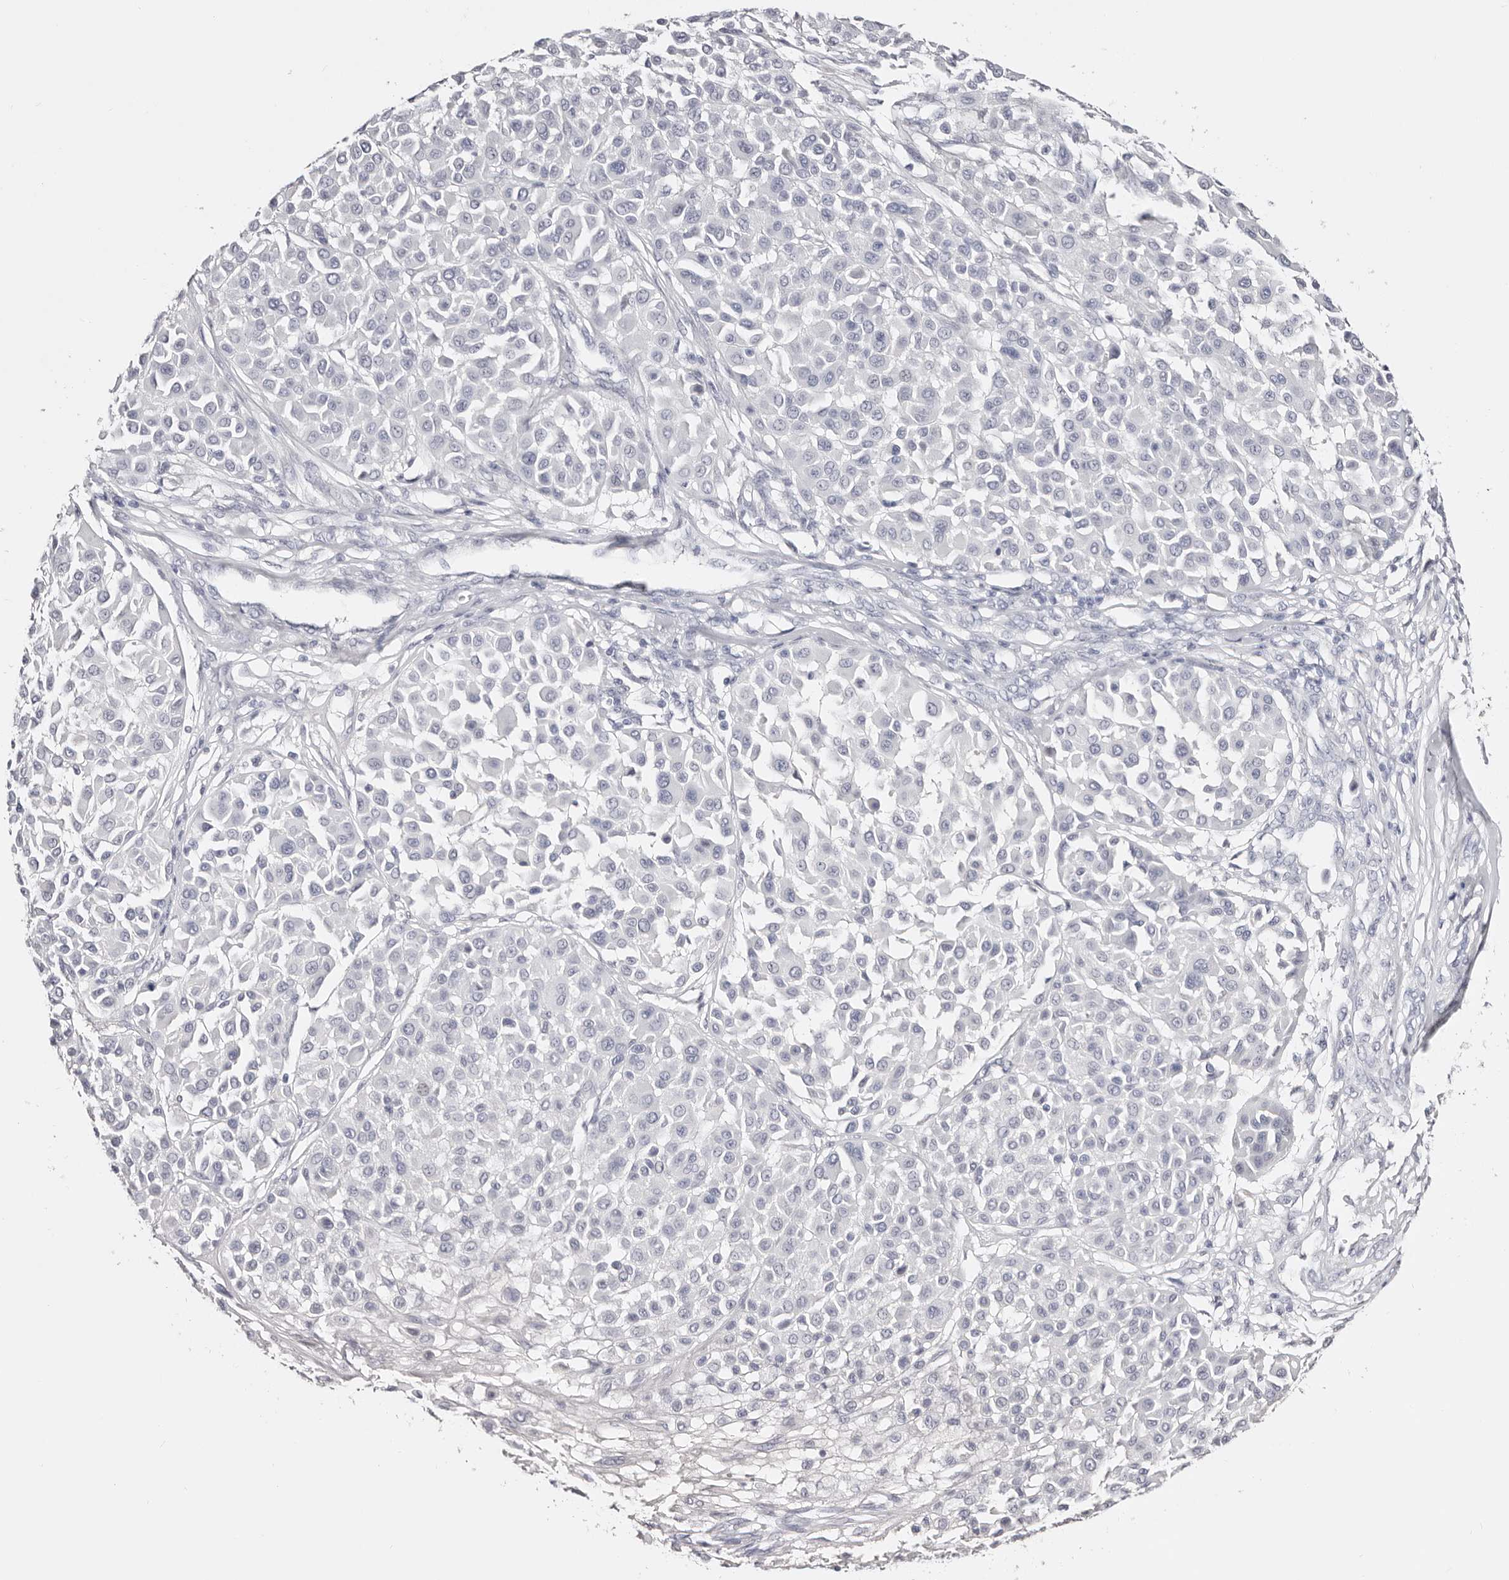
{"staining": {"intensity": "negative", "quantity": "none", "location": "none"}, "tissue": "melanoma", "cell_type": "Tumor cells", "image_type": "cancer", "snomed": [{"axis": "morphology", "description": "Malignant melanoma, Metastatic site"}, {"axis": "topography", "description": "Soft tissue"}], "caption": "High power microscopy histopathology image of an IHC histopathology image of melanoma, revealing no significant staining in tumor cells.", "gene": "AKNAD1", "patient": {"sex": "male", "age": 41}}